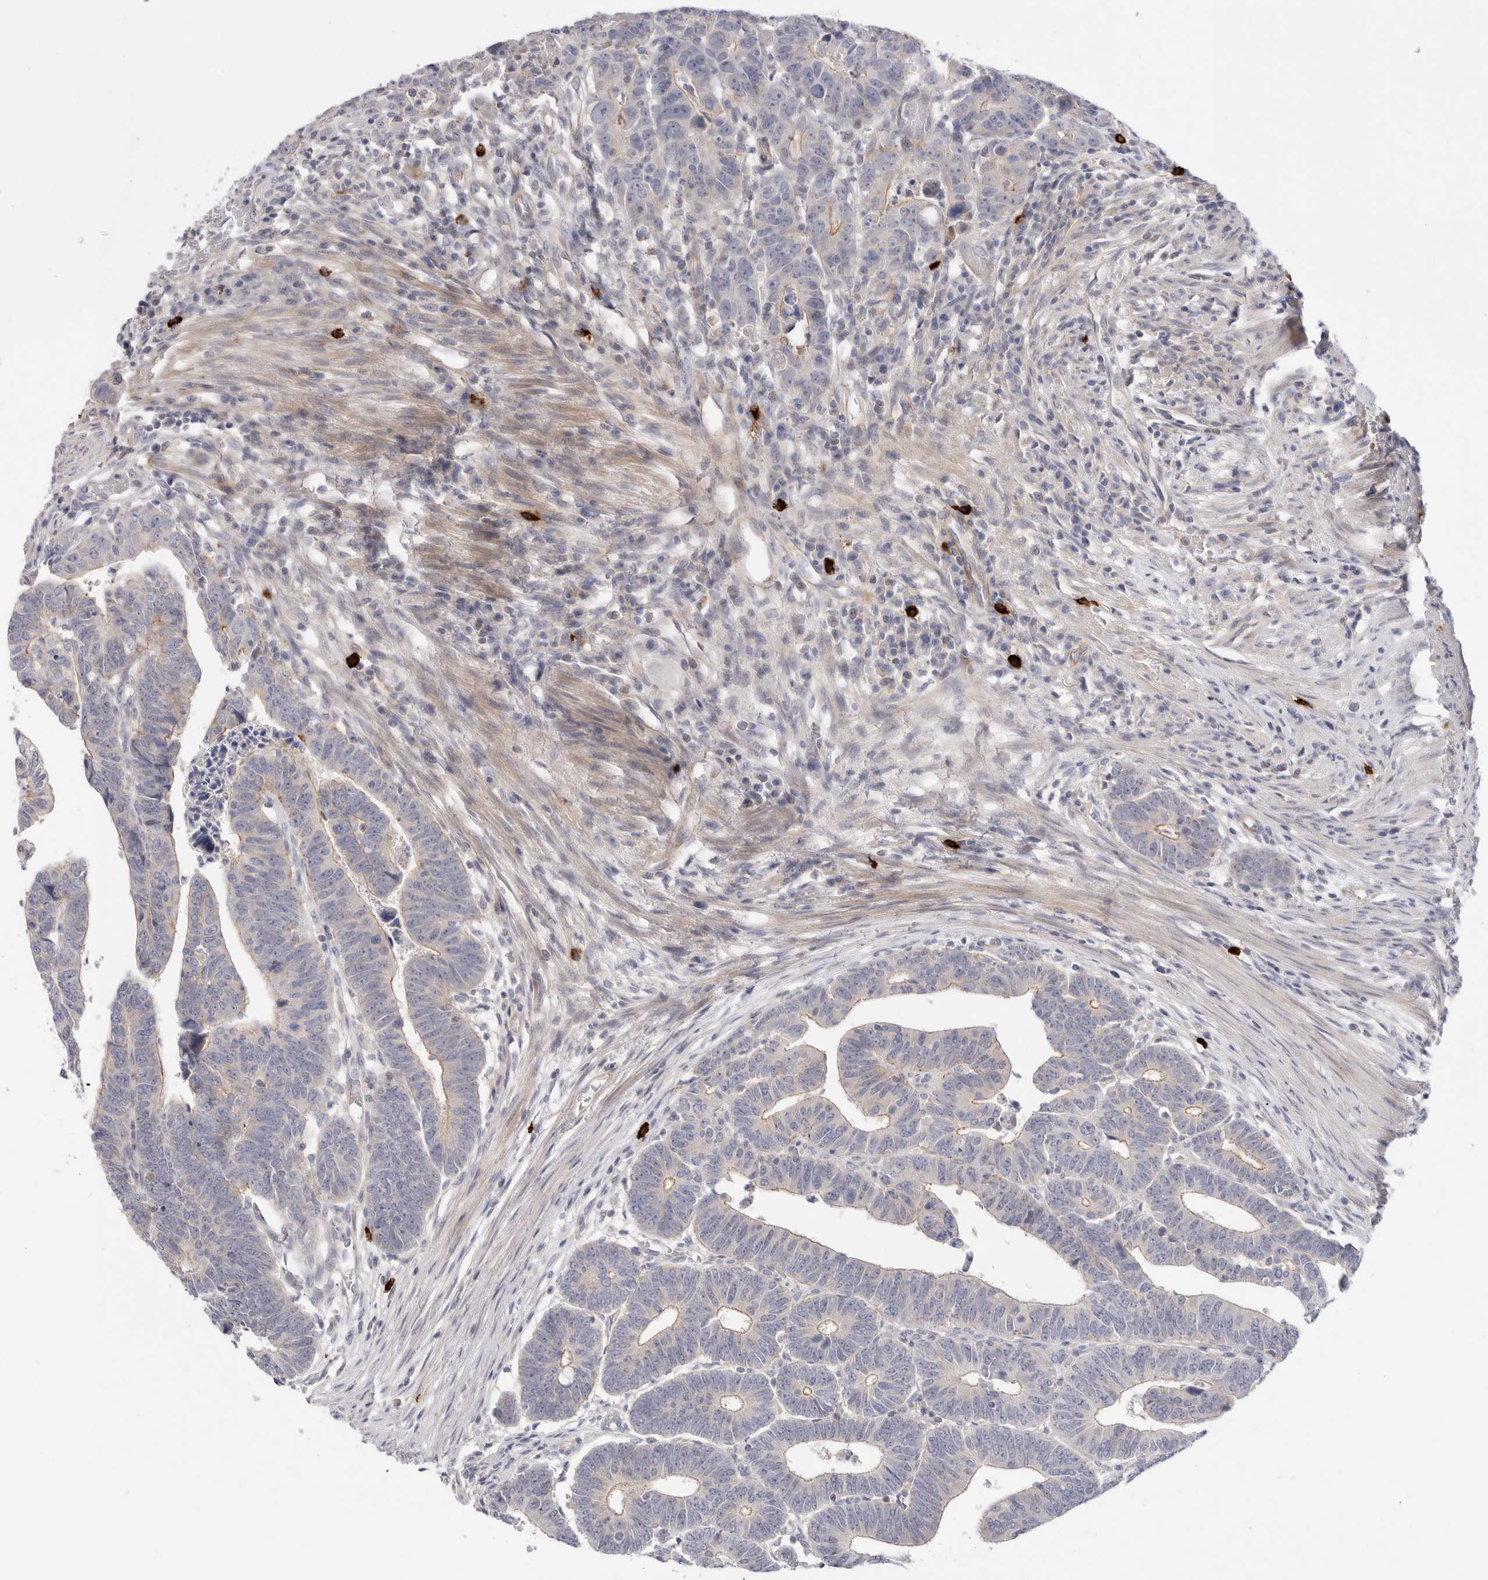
{"staining": {"intensity": "negative", "quantity": "none", "location": "none"}, "tissue": "colorectal cancer", "cell_type": "Tumor cells", "image_type": "cancer", "snomed": [{"axis": "morphology", "description": "Adenocarcinoma, NOS"}, {"axis": "topography", "description": "Rectum"}], "caption": "High magnification brightfield microscopy of adenocarcinoma (colorectal) stained with DAB (3,3'-diaminobenzidine) (brown) and counterstained with hematoxylin (blue): tumor cells show no significant expression. (Immunohistochemistry (ihc), brightfield microscopy, high magnification).", "gene": "SPINK2", "patient": {"sex": "female", "age": 65}}